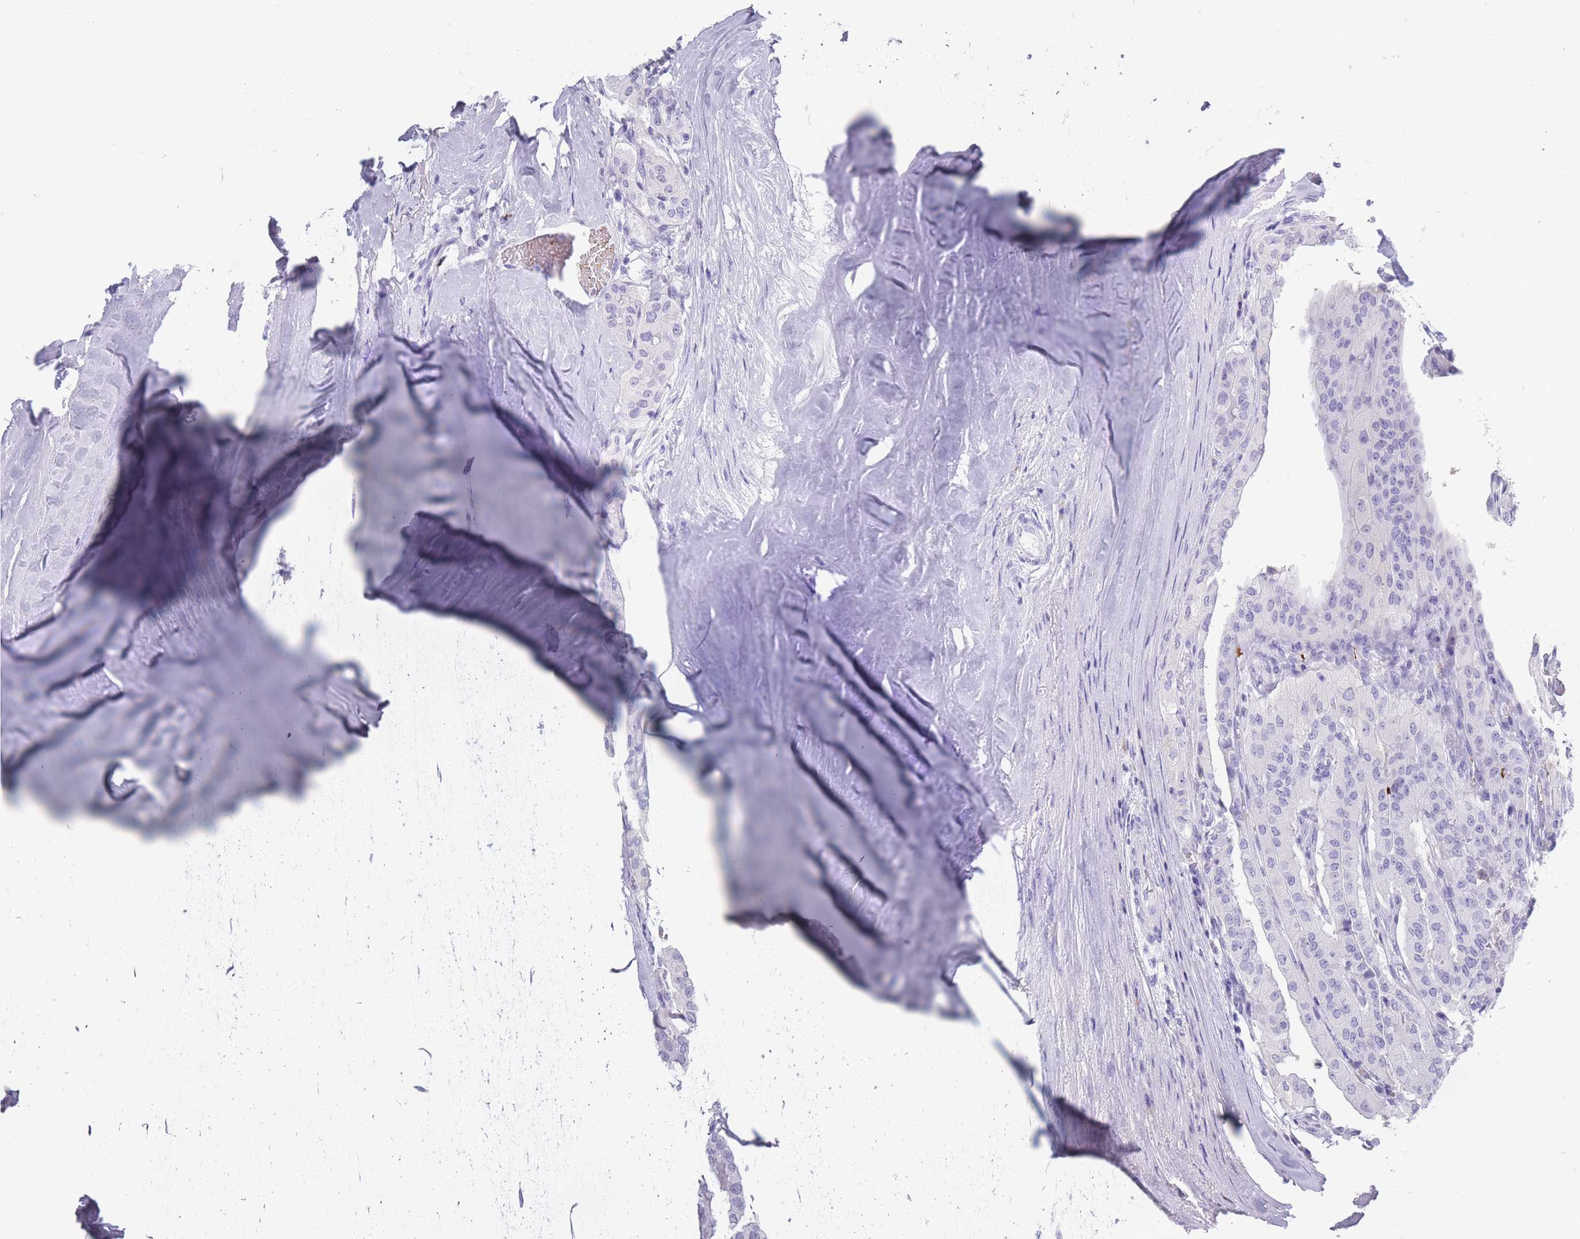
{"staining": {"intensity": "negative", "quantity": "none", "location": "none"}, "tissue": "thyroid cancer", "cell_type": "Tumor cells", "image_type": "cancer", "snomed": [{"axis": "morphology", "description": "Papillary adenocarcinoma, NOS"}, {"axis": "topography", "description": "Thyroid gland"}], "caption": "Protein analysis of papillary adenocarcinoma (thyroid) reveals no significant staining in tumor cells.", "gene": "OR7C1", "patient": {"sex": "female", "age": 59}}